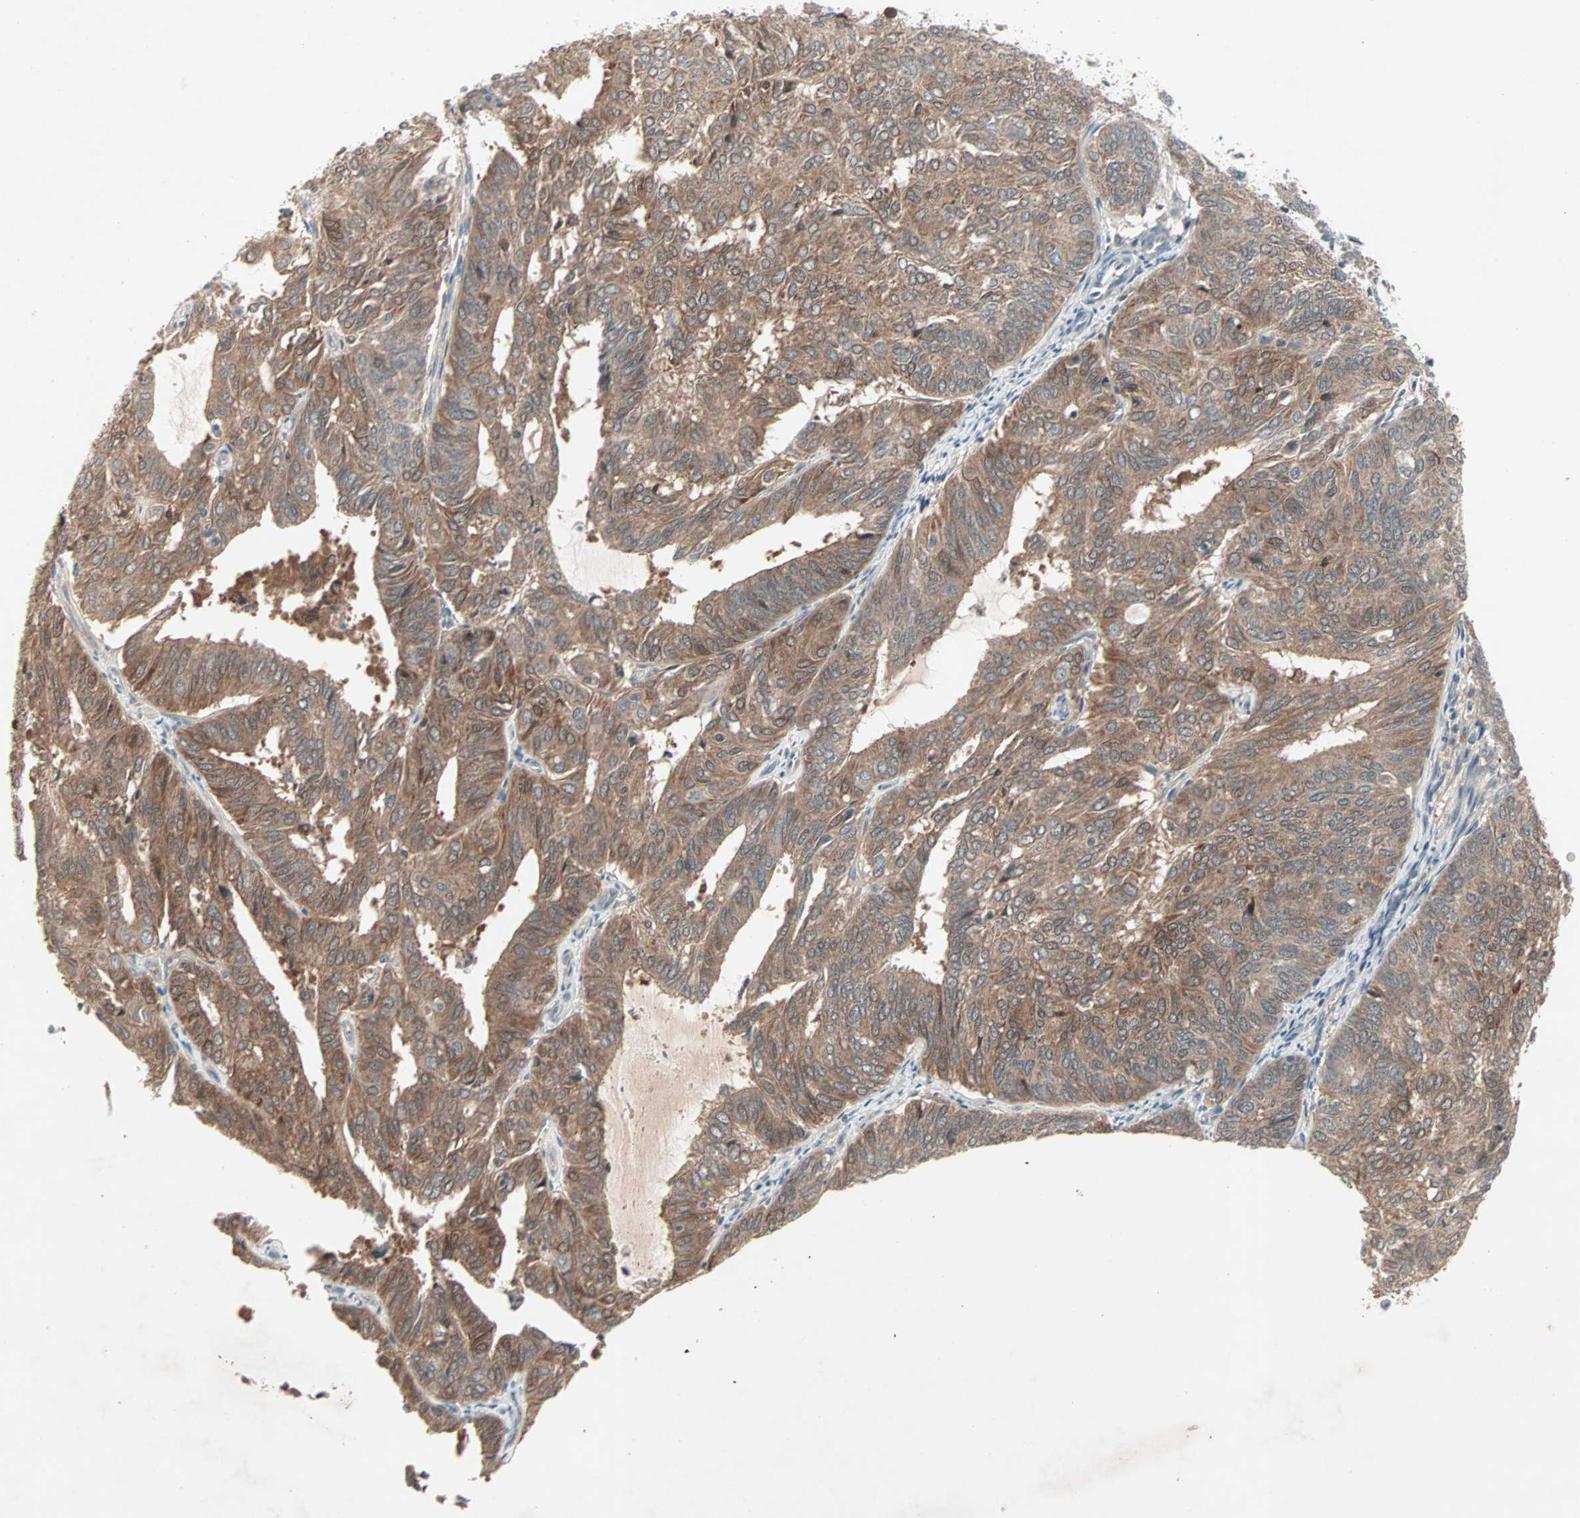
{"staining": {"intensity": "moderate", "quantity": ">75%", "location": "cytoplasmic/membranous"}, "tissue": "endometrial cancer", "cell_type": "Tumor cells", "image_type": "cancer", "snomed": [{"axis": "morphology", "description": "Adenocarcinoma, NOS"}, {"axis": "topography", "description": "Uterus"}], "caption": "Immunohistochemical staining of human endometrial cancer displays medium levels of moderate cytoplasmic/membranous protein staining in approximately >75% of tumor cells.", "gene": "JMJD7-PLA2G4B", "patient": {"sex": "female", "age": 60}}